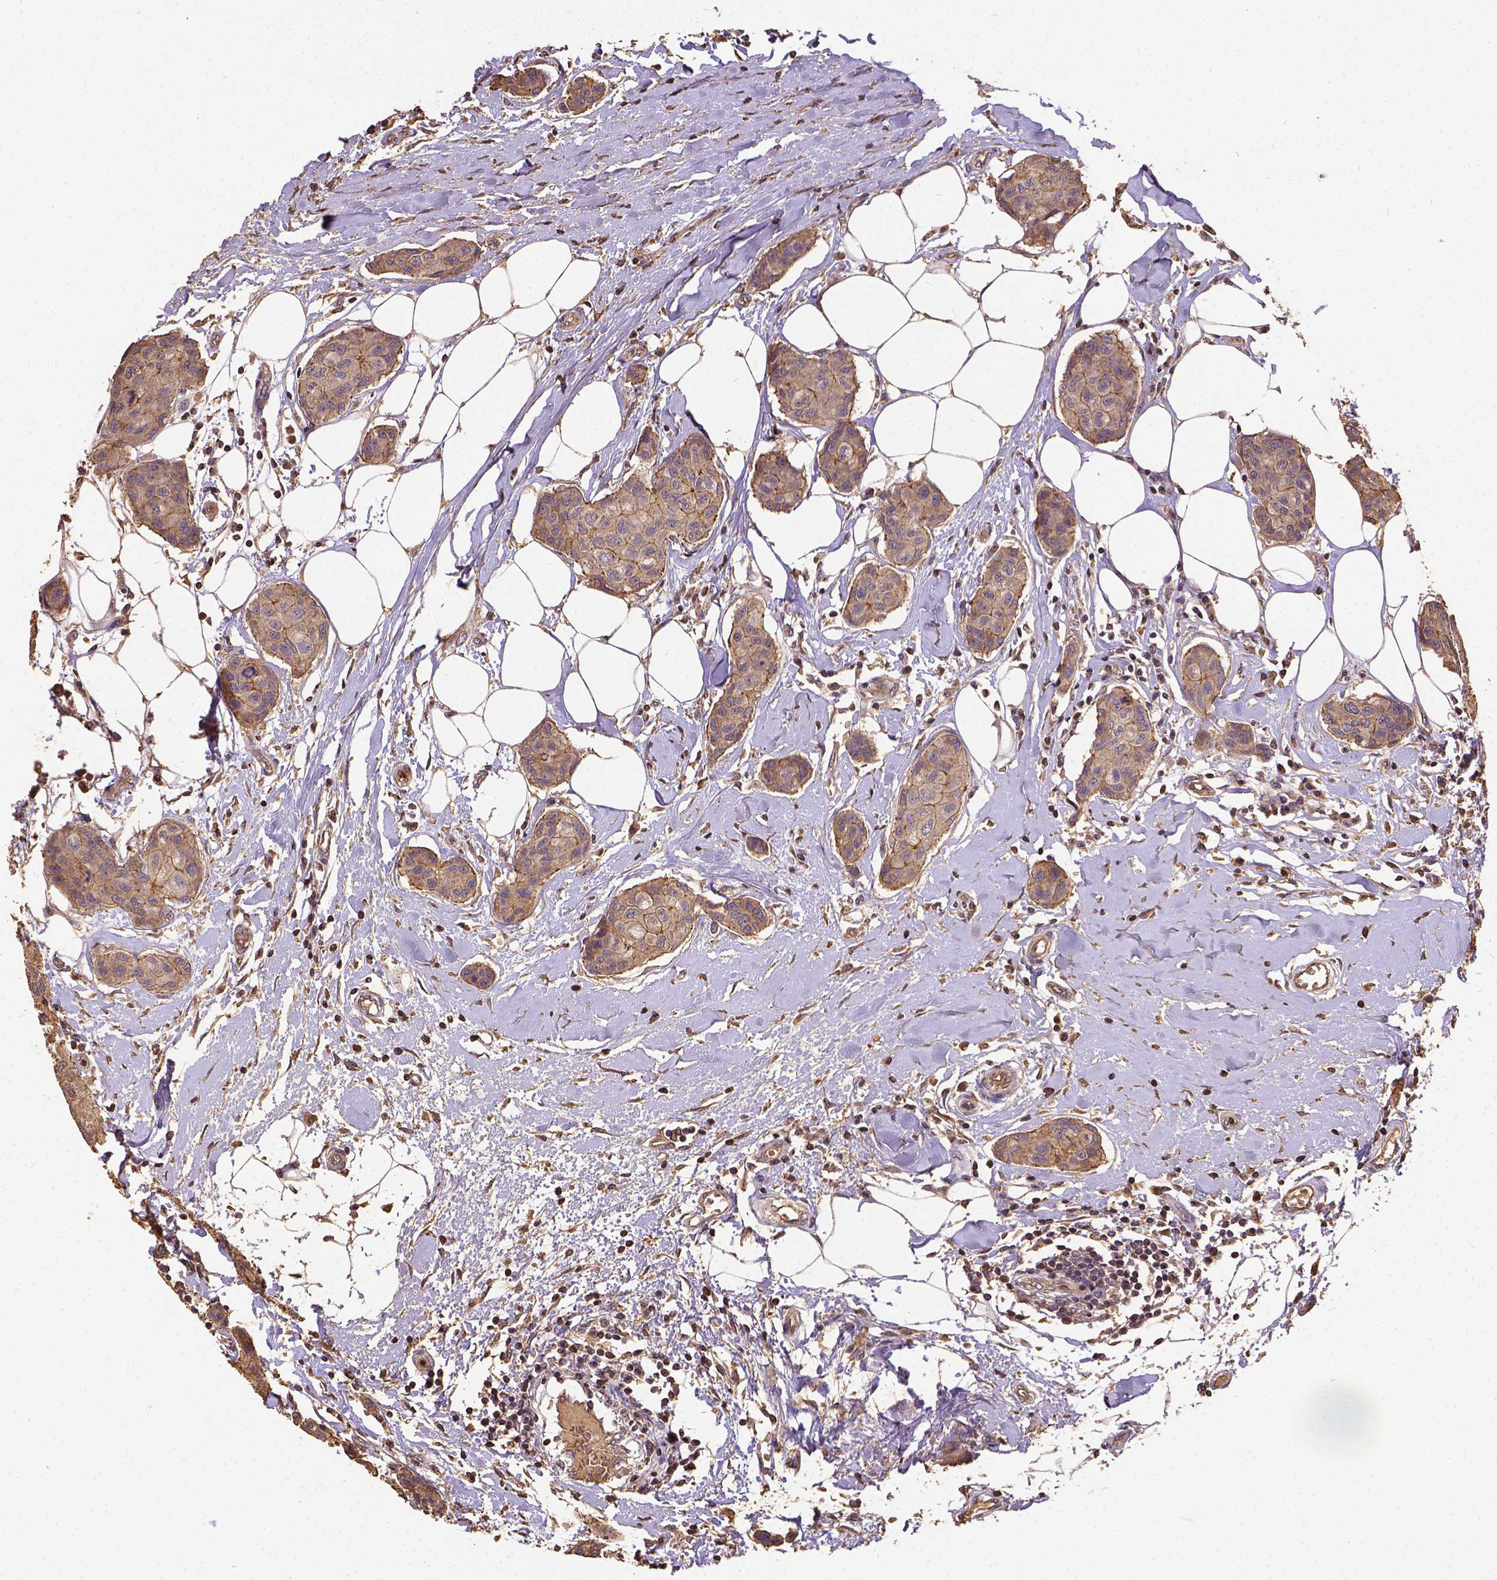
{"staining": {"intensity": "moderate", "quantity": "25%-75%", "location": "cytoplasmic/membranous"}, "tissue": "breast cancer", "cell_type": "Tumor cells", "image_type": "cancer", "snomed": [{"axis": "morphology", "description": "Duct carcinoma"}, {"axis": "topography", "description": "Breast"}], "caption": "Breast cancer was stained to show a protein in brown. There is medium levels of moderate cytoplasmic/membranous staining in about 25%-75% of tumor cells. Using DAB (brown) and hematoxylin (blue) stains, captured at high magnification using brightfield microscopy.", "gene": "ATP1B3", "patient": {"sex": "female", "age": 80}}